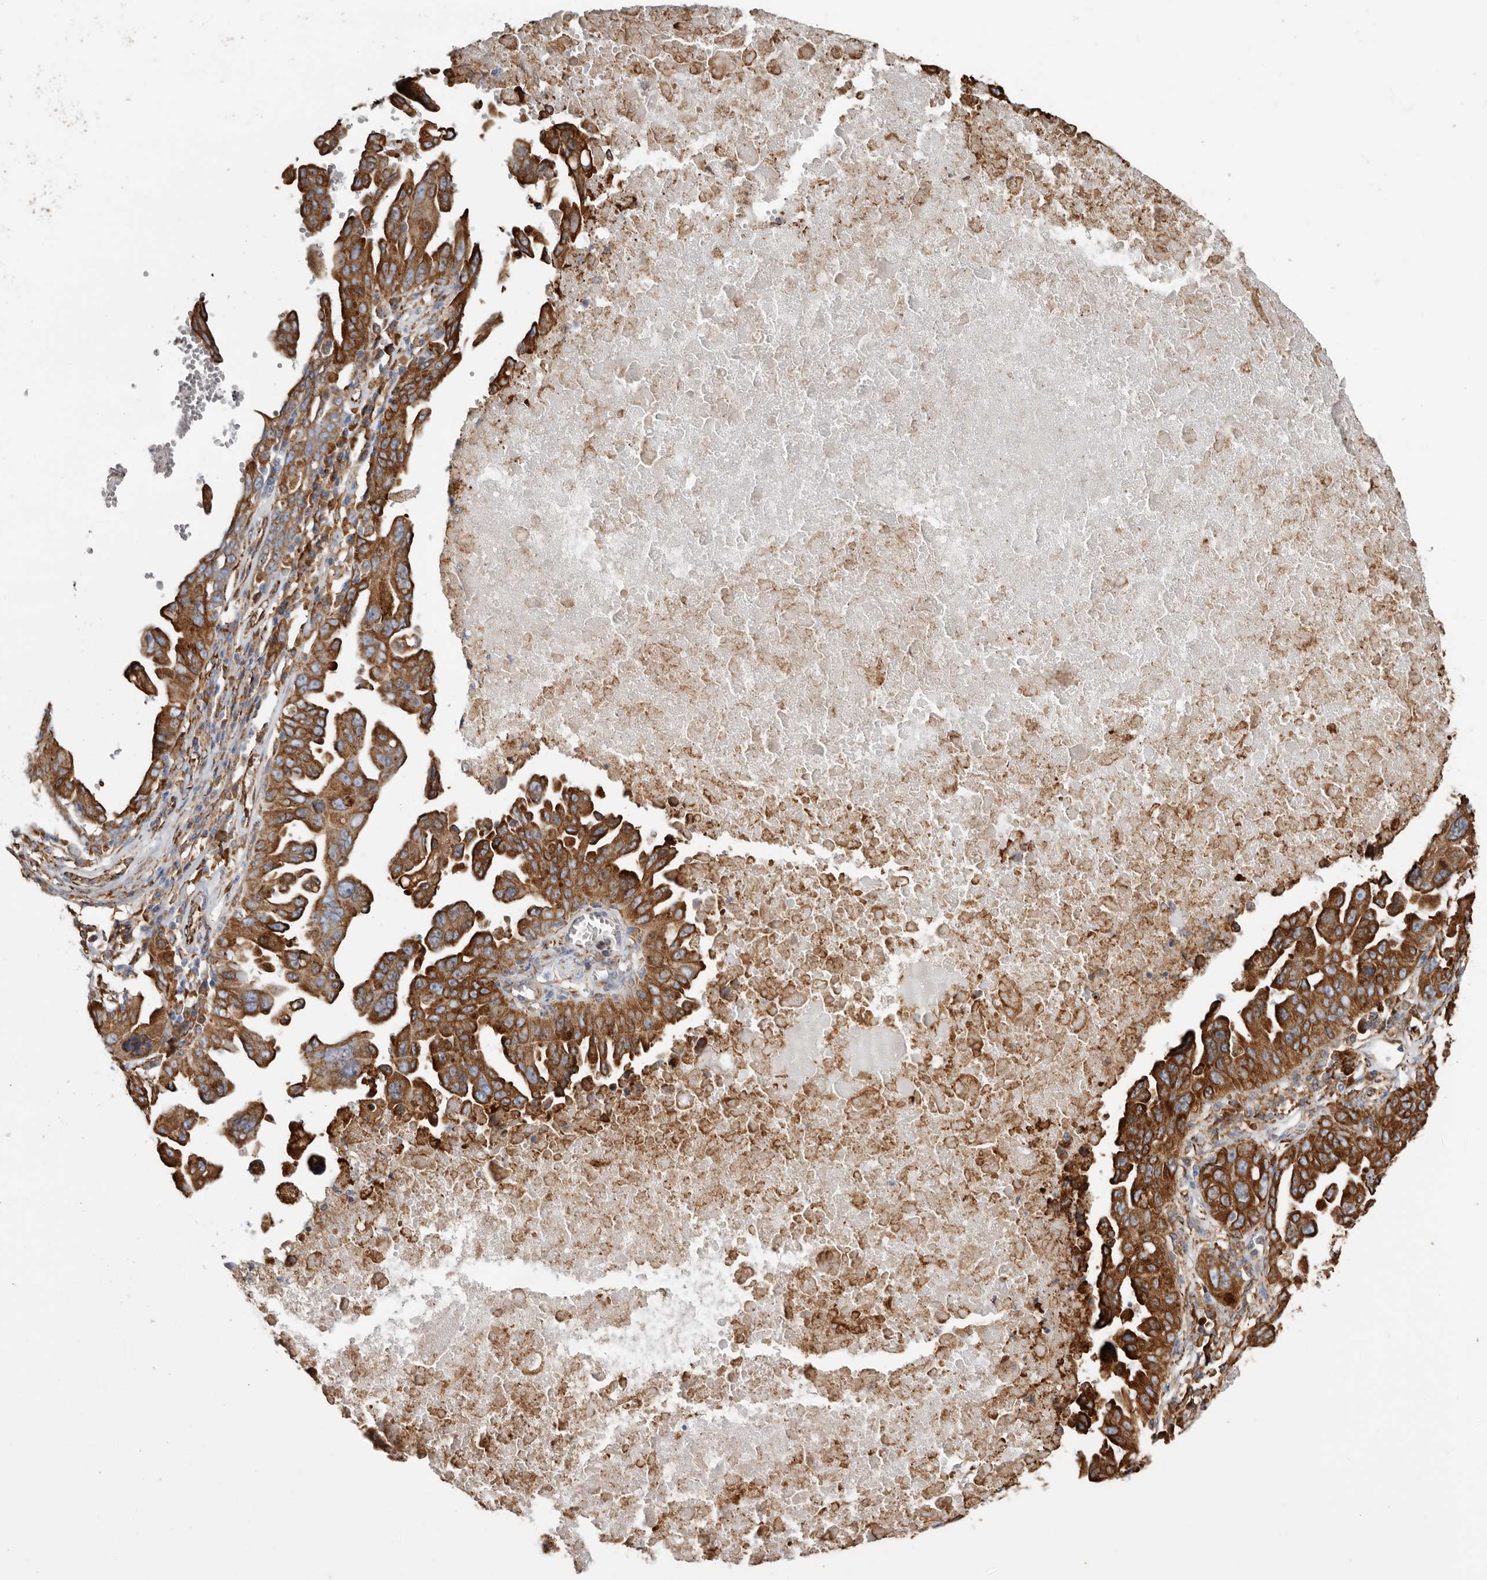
{"staining": {"intensity": "strong", "quantity": ">75%", "location": "cytoplasmic/membranous"}, "tissue": "ovarian cancer", "cell_type": "Tumor cells", "image_type": "cancer", "snomed": [{"axis": "morphology", "description": "Carcinoma, endometroid"}, {"axis": "topography", "description": "Ovary"}], "caption": "Endometroid carcinoma (ovarian) stained with IHC shows strong cytoplasmic/membranous expression in about >75% of tumor cells. (DAB IHC with brightfield microscopy, high magnification).", "gene": "SEMA3E", "patient": {"sex": "female", "age": 62}}